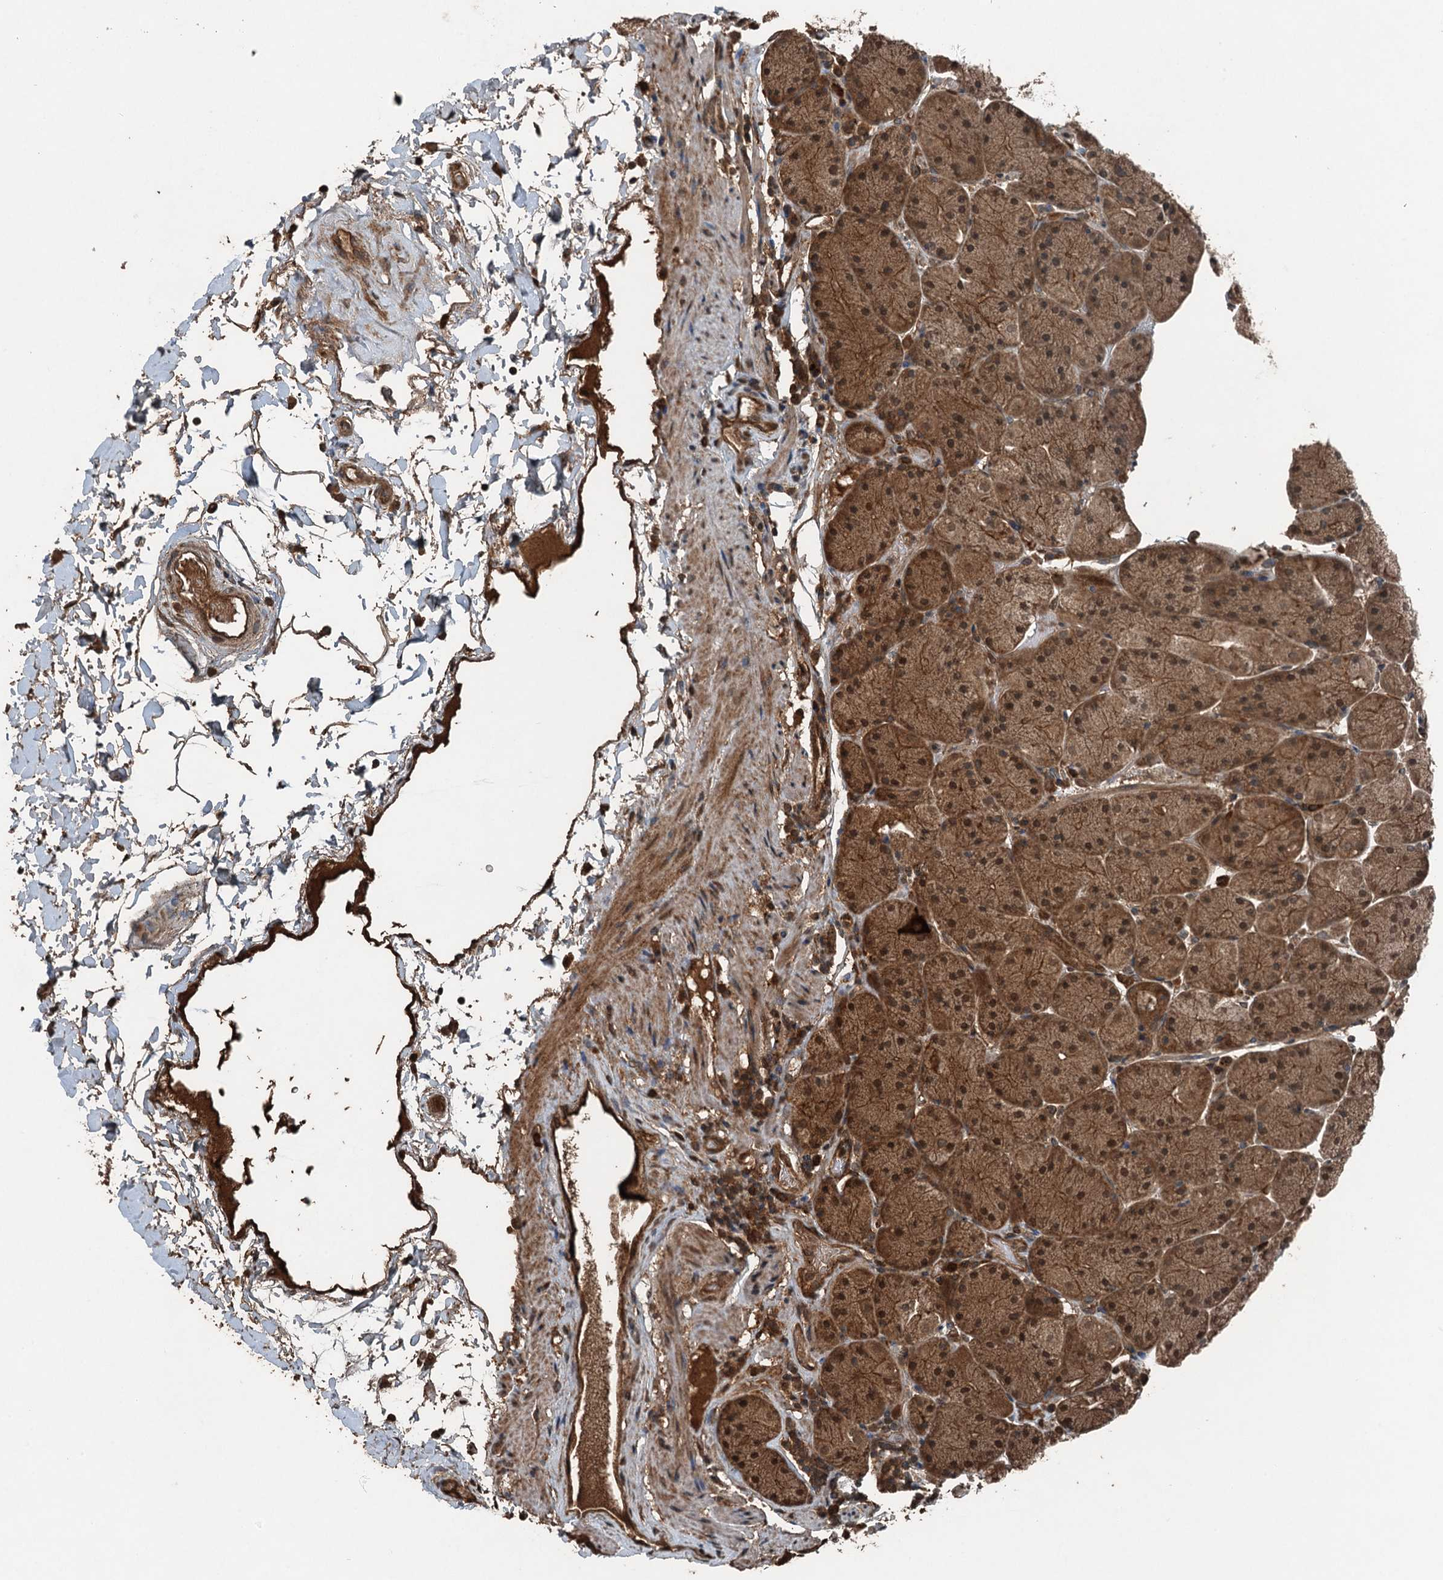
{"staining": {"intensity": "moderate", "quantity": ">75%", "location": "cytoplasmic/membranous,nuclear"}, "tissue": "stomach", "cell_type": "Glandular cells", "image_type": "normal", "snomed": [{"axis": "morphology", "description": "Normal tissue, NOS"}, {"axis": "topography", "description": "Stomach, upper"}, {"axis": "topography", "description": "Stomach, lower"}], "caption": "Immunohistochemistry micrograph of benign stomach: human stomach stained using IHC shows medium levels of moderate protein expression localized specifically in the cytoplasmic/membranous,nuclear of glandular cells, appearing as a cytoplasmic/membranous,nuclear brown color.", "gene": "TCTN1", "patient": {"sex": "male", "age": 67}}